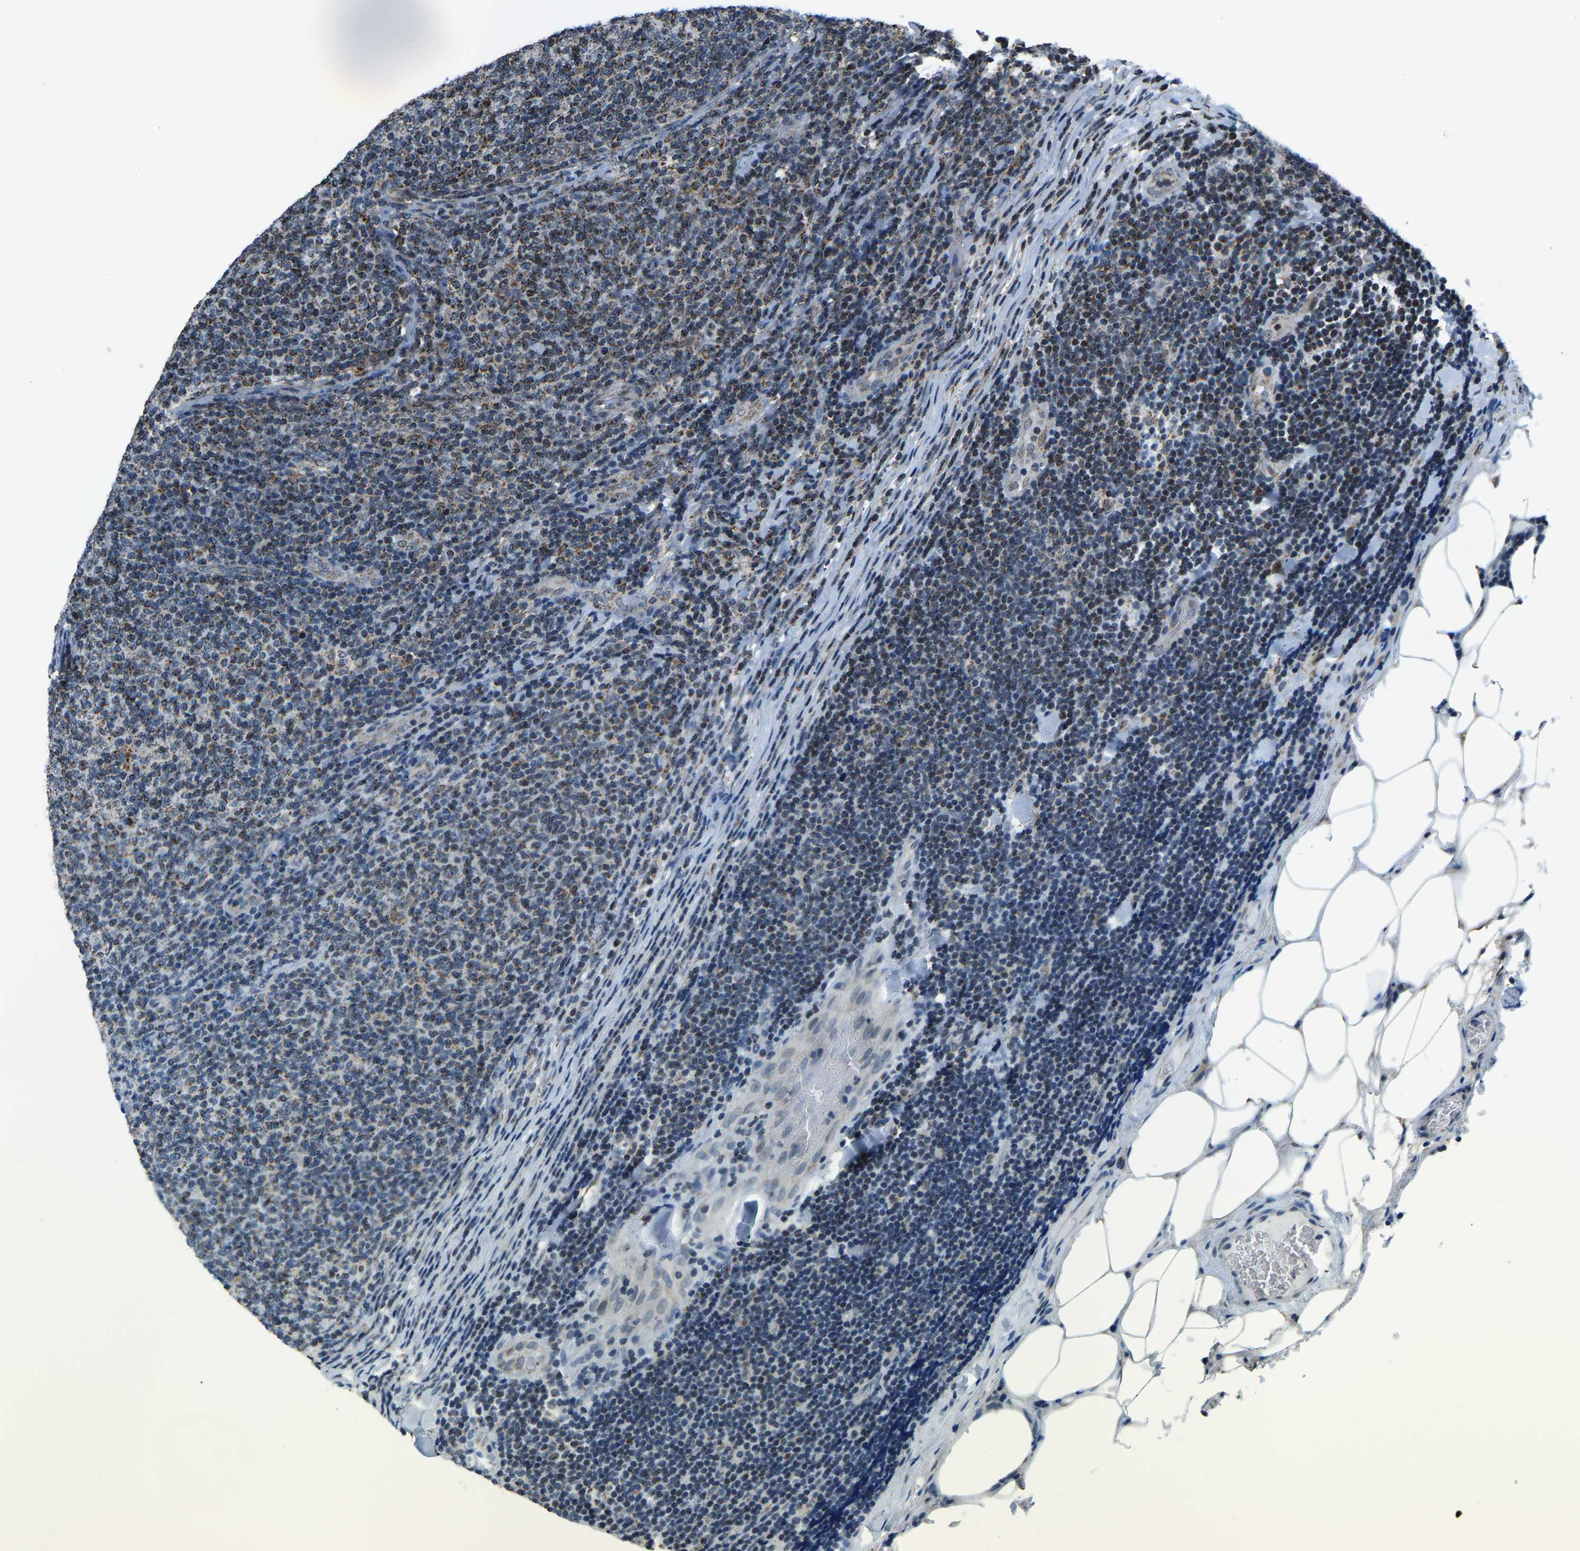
{"staining": {"intensity": "moderate", "quantity": "25%-75%", "location": "cytoplasmic/membranous"}, "tissue": "lymphoma", "cell_type": "Tumor cells", "image_type": "cancer", "snomed": [{"axis": "morphology", "description": "Malignant lymphoma, non-Hodgkin's type, Low grade"}, {"axis": "topography", "description": "Lymph node"}], "caption": "Immunohistochemical staining of malignant lymphoma, non-Hodgkin's type (low-grade) displays medium levels of moderate cytoplasmic/membranous protein expression in approximately 25%-75% of tumor cells.", "gene": "RBM33", "patient": {"sex": "male", "age": 66}}